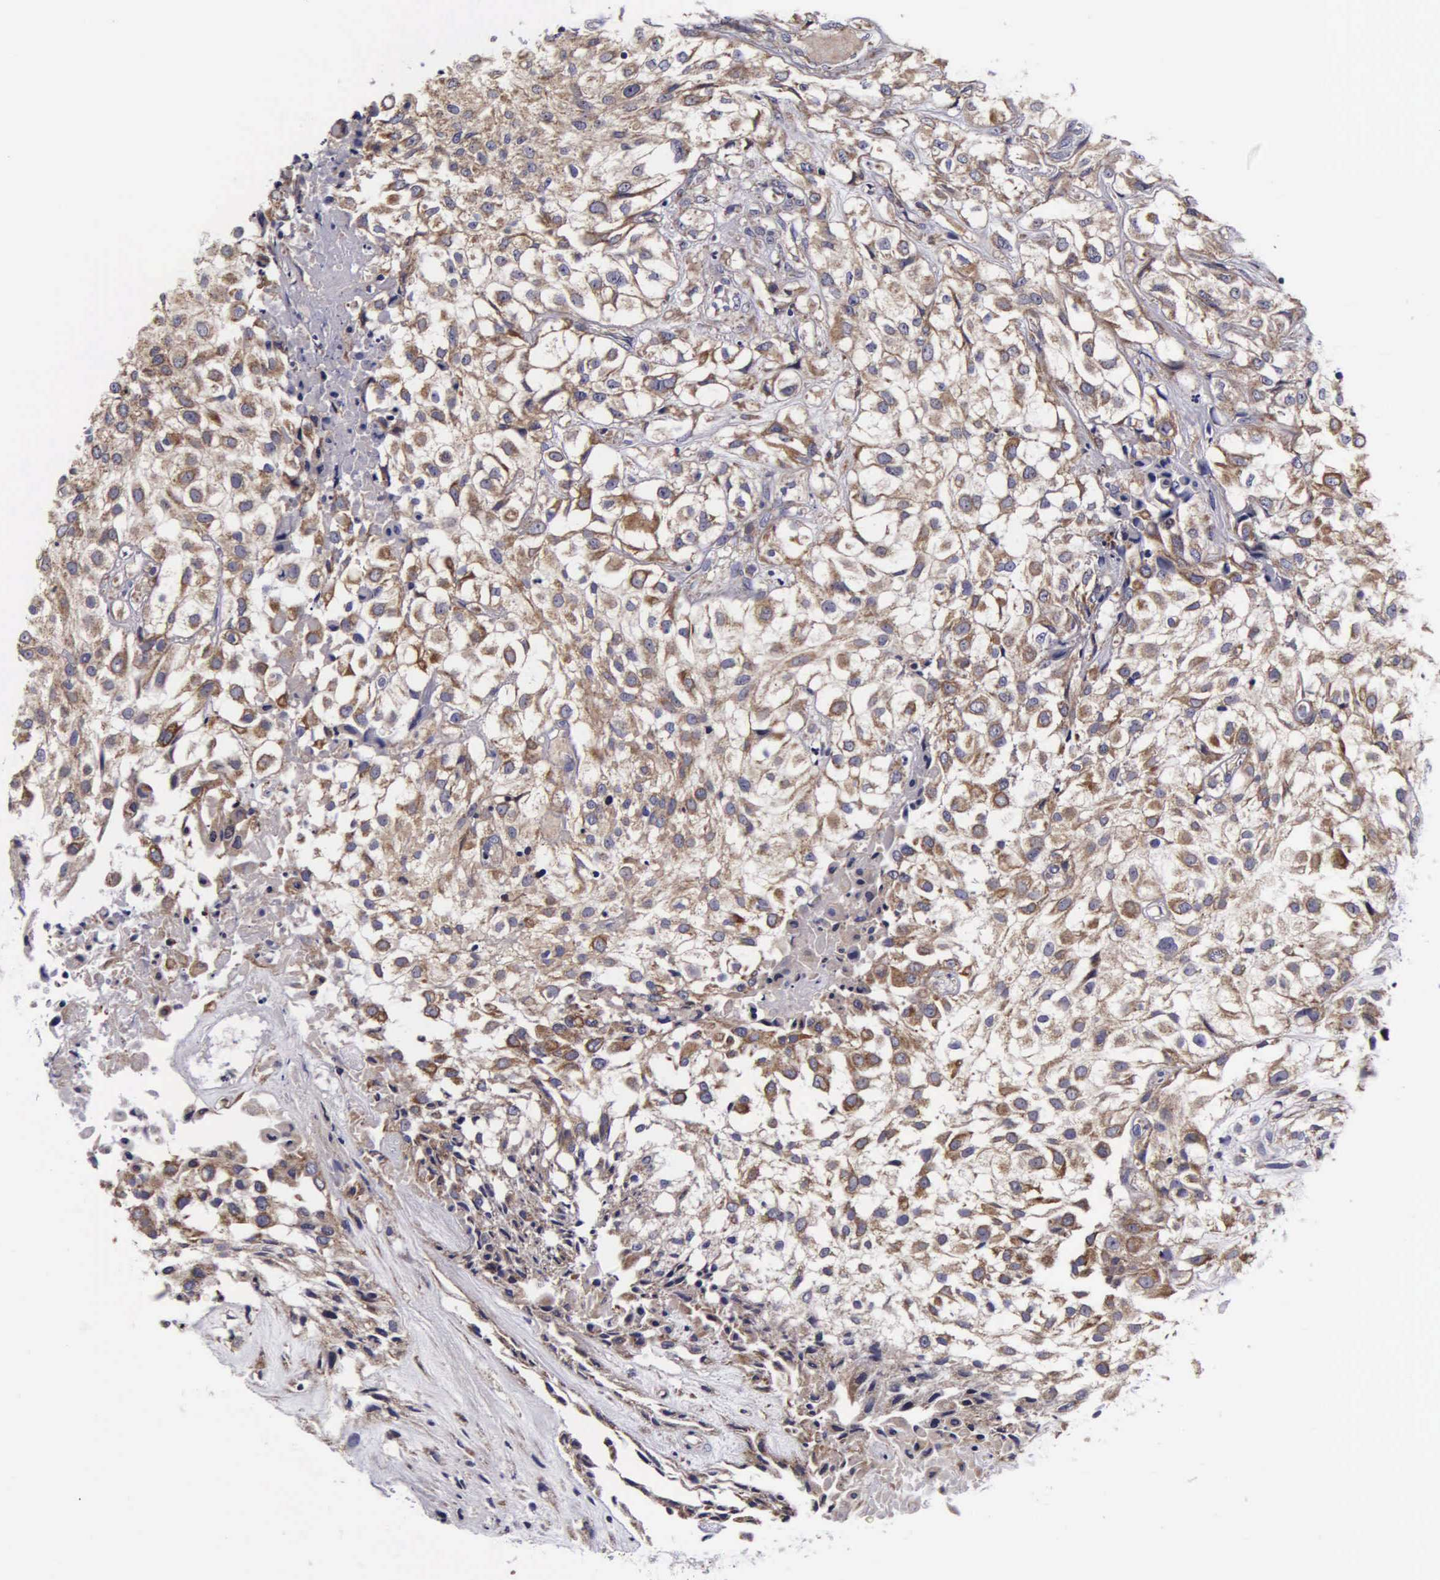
{"staining": {"intensity": "weak", "quantity": ">75%", "location": "cytoplasmic/membranous"}, "tissue": "urothelial cancer", "cell_type": "Tumor cells", "image_type": "cancer", "snomed": [{"axis": "morphology", "description": "Urothelial carcinoma, High grade"}, {"axis": "topography", "description": "Urinary bladder"}], "caption": "A photomicrograph showing weak cytoplasmic/membranous positivity in approximately >75% of tumor cells in urothelial cancer, as visualized by brown immunohistochemical staining.", "gene": "PSMA3", "patient": {"sex": "male", "age": 56}}